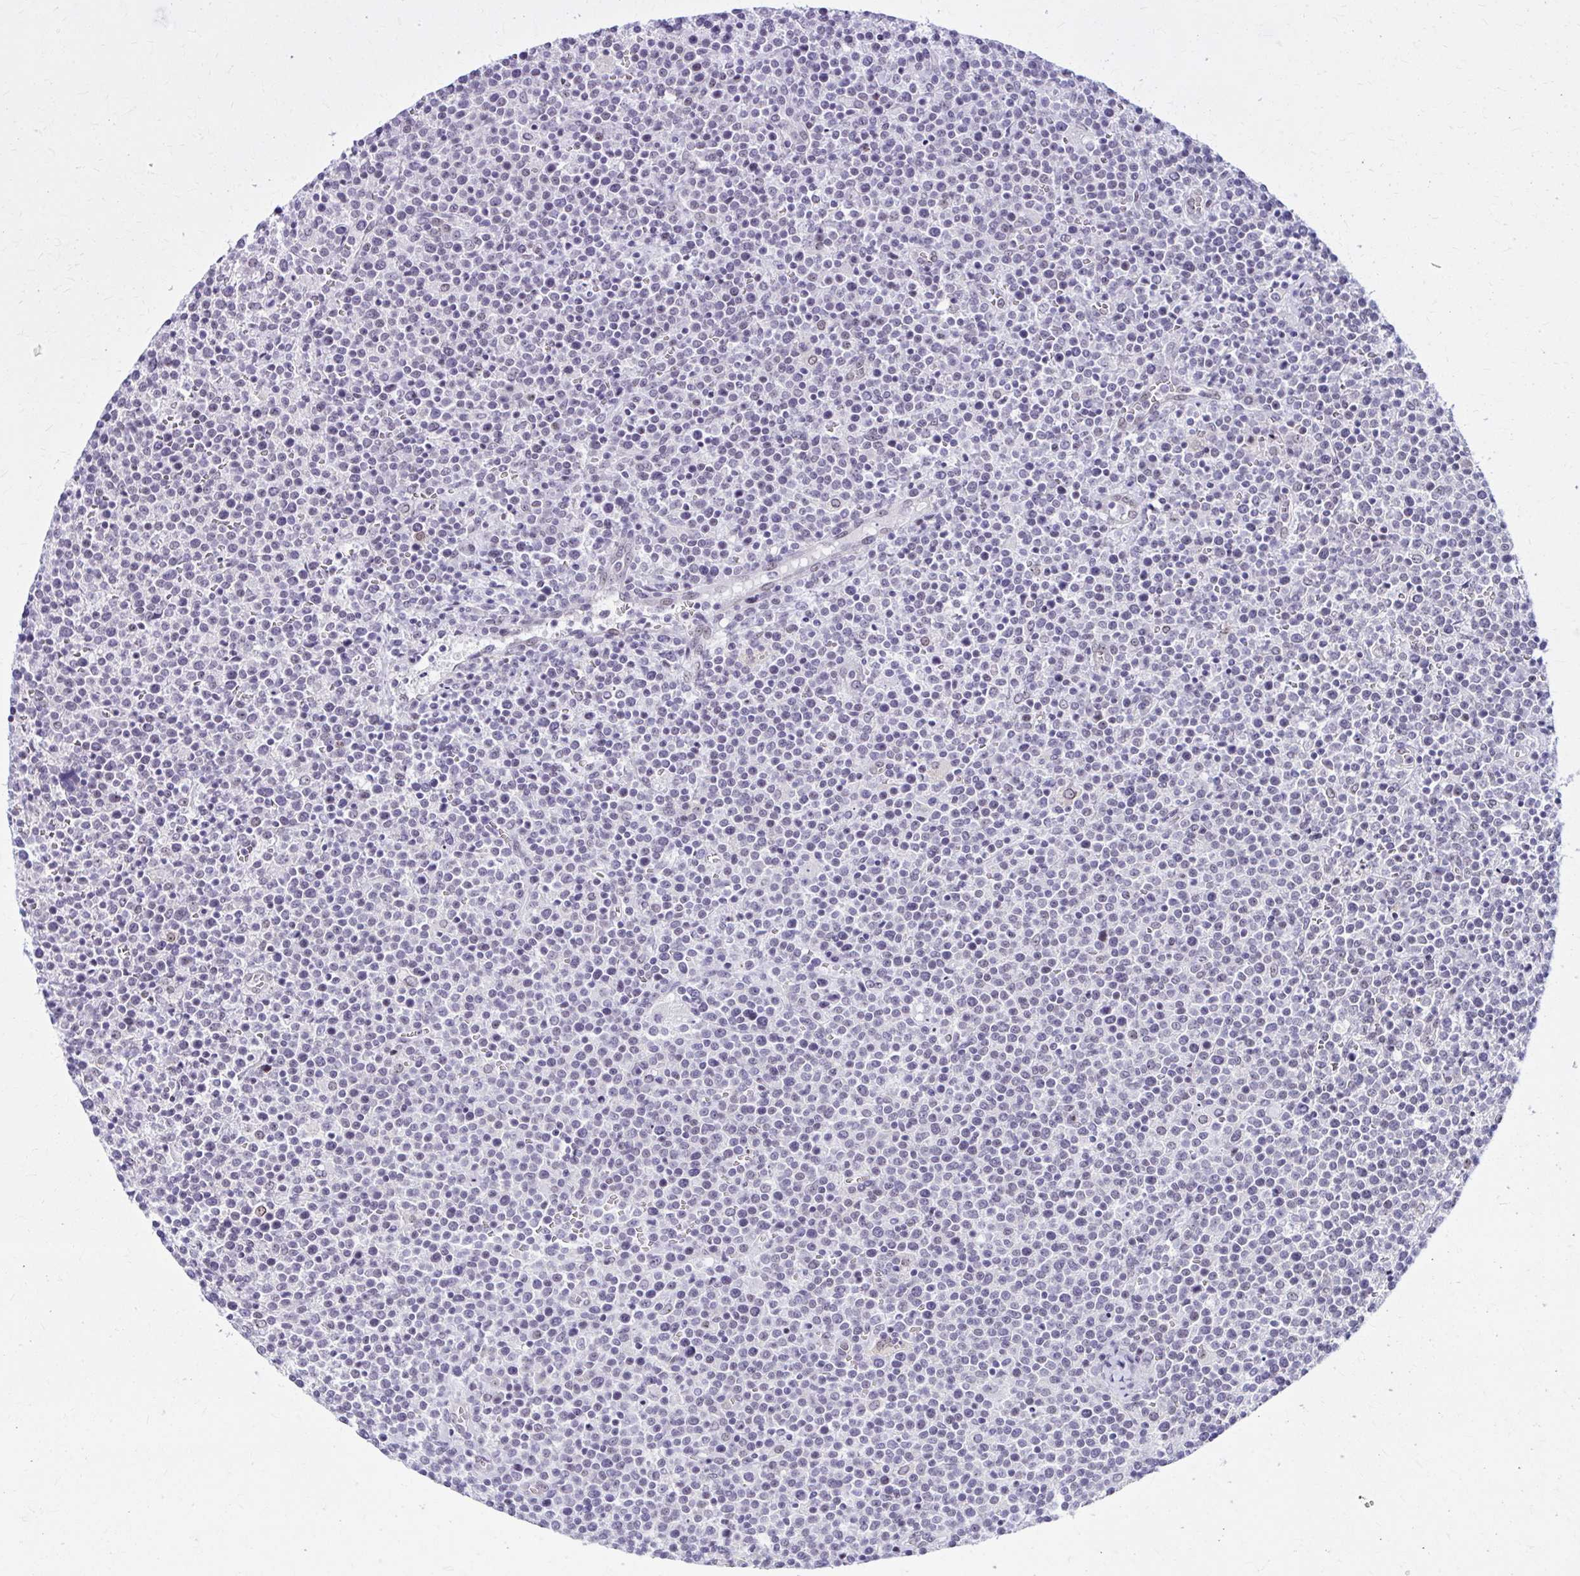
{"staining": {"intensity": "negative", "quantity": "none", "location": "none"}, "tissue": "lymphoma", "cell_type": "Tumor cells", "image_type": "cancer", "snomed": [{"axis": "morphology", "description": "Malignant lymphoma, non-Hodgkin's type, High grade"}, {"axis": "topography", "description": "Lymph node"}], "caption": "DAB immunohistochemical staining of lymphoma reveals no significant staining in tumor cells. The staining was performed using DAB to visualize the protein expression in brown, while the nuclei were stained in blue with hematoxylin (Magnification: 20x).", "gene": "RASL11B", "patient": {"sex": "male", "age": 61}}